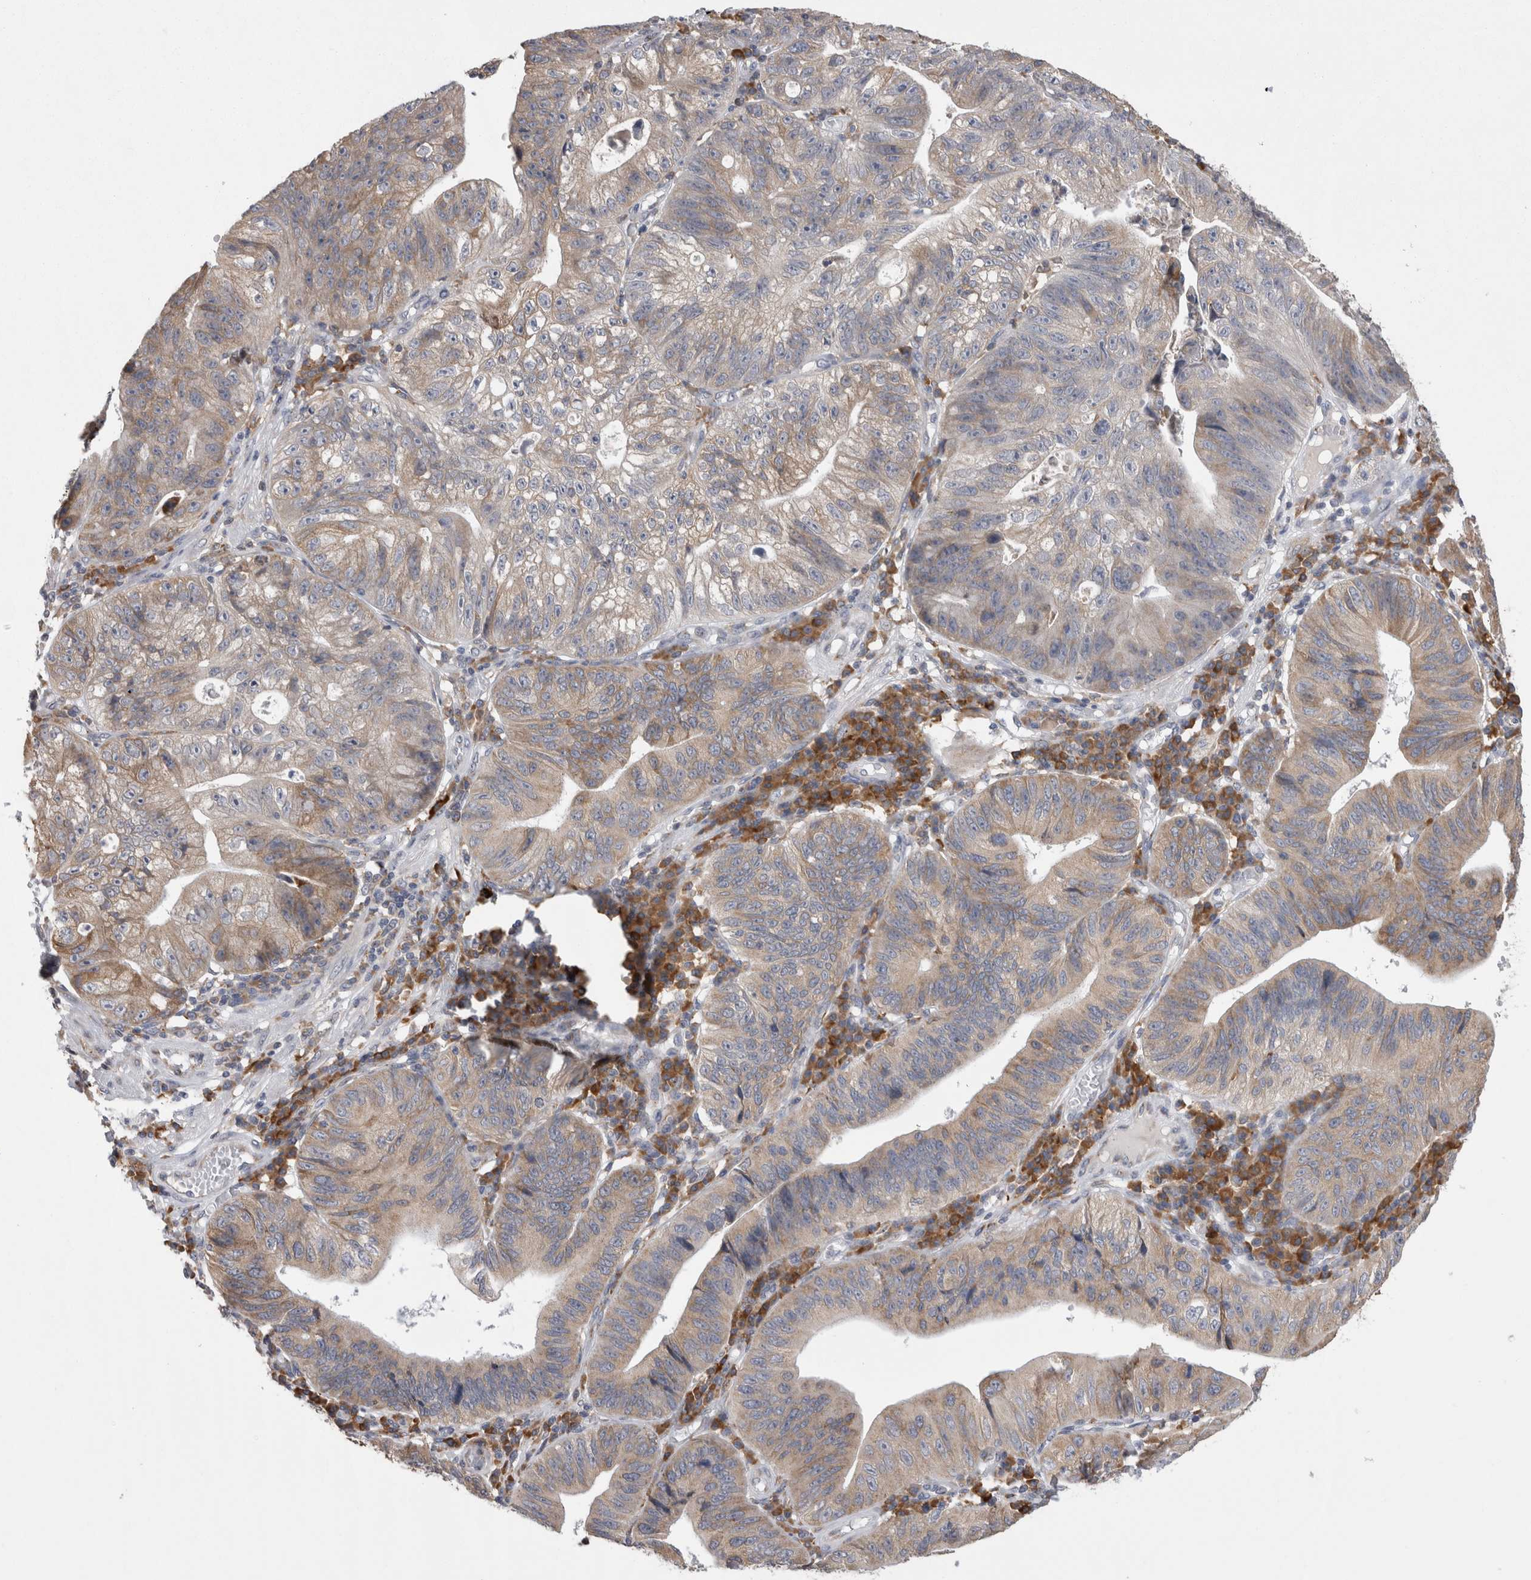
{"staining": {"intensity": "moderate", "quantity": "<25%", "location": "cytoplasmic/membranous"}, "tissue": "stomach cancer", "cell_type": "Tumor cells", "image_type": "cancer", "snomed": [{"axis": "morphology", "description": "Adenocarcinoma, NOS"}, {"axis": "topography", "description": "Stomach"}], "caption": "An image of stomach cancer (adenocarcinoma) stained for a protein reveals moderate cytoplasmic/membranous brown staining in tumor cells.", "gene": "ZNF341", "patient": {"sex": "male", "age": 59}}